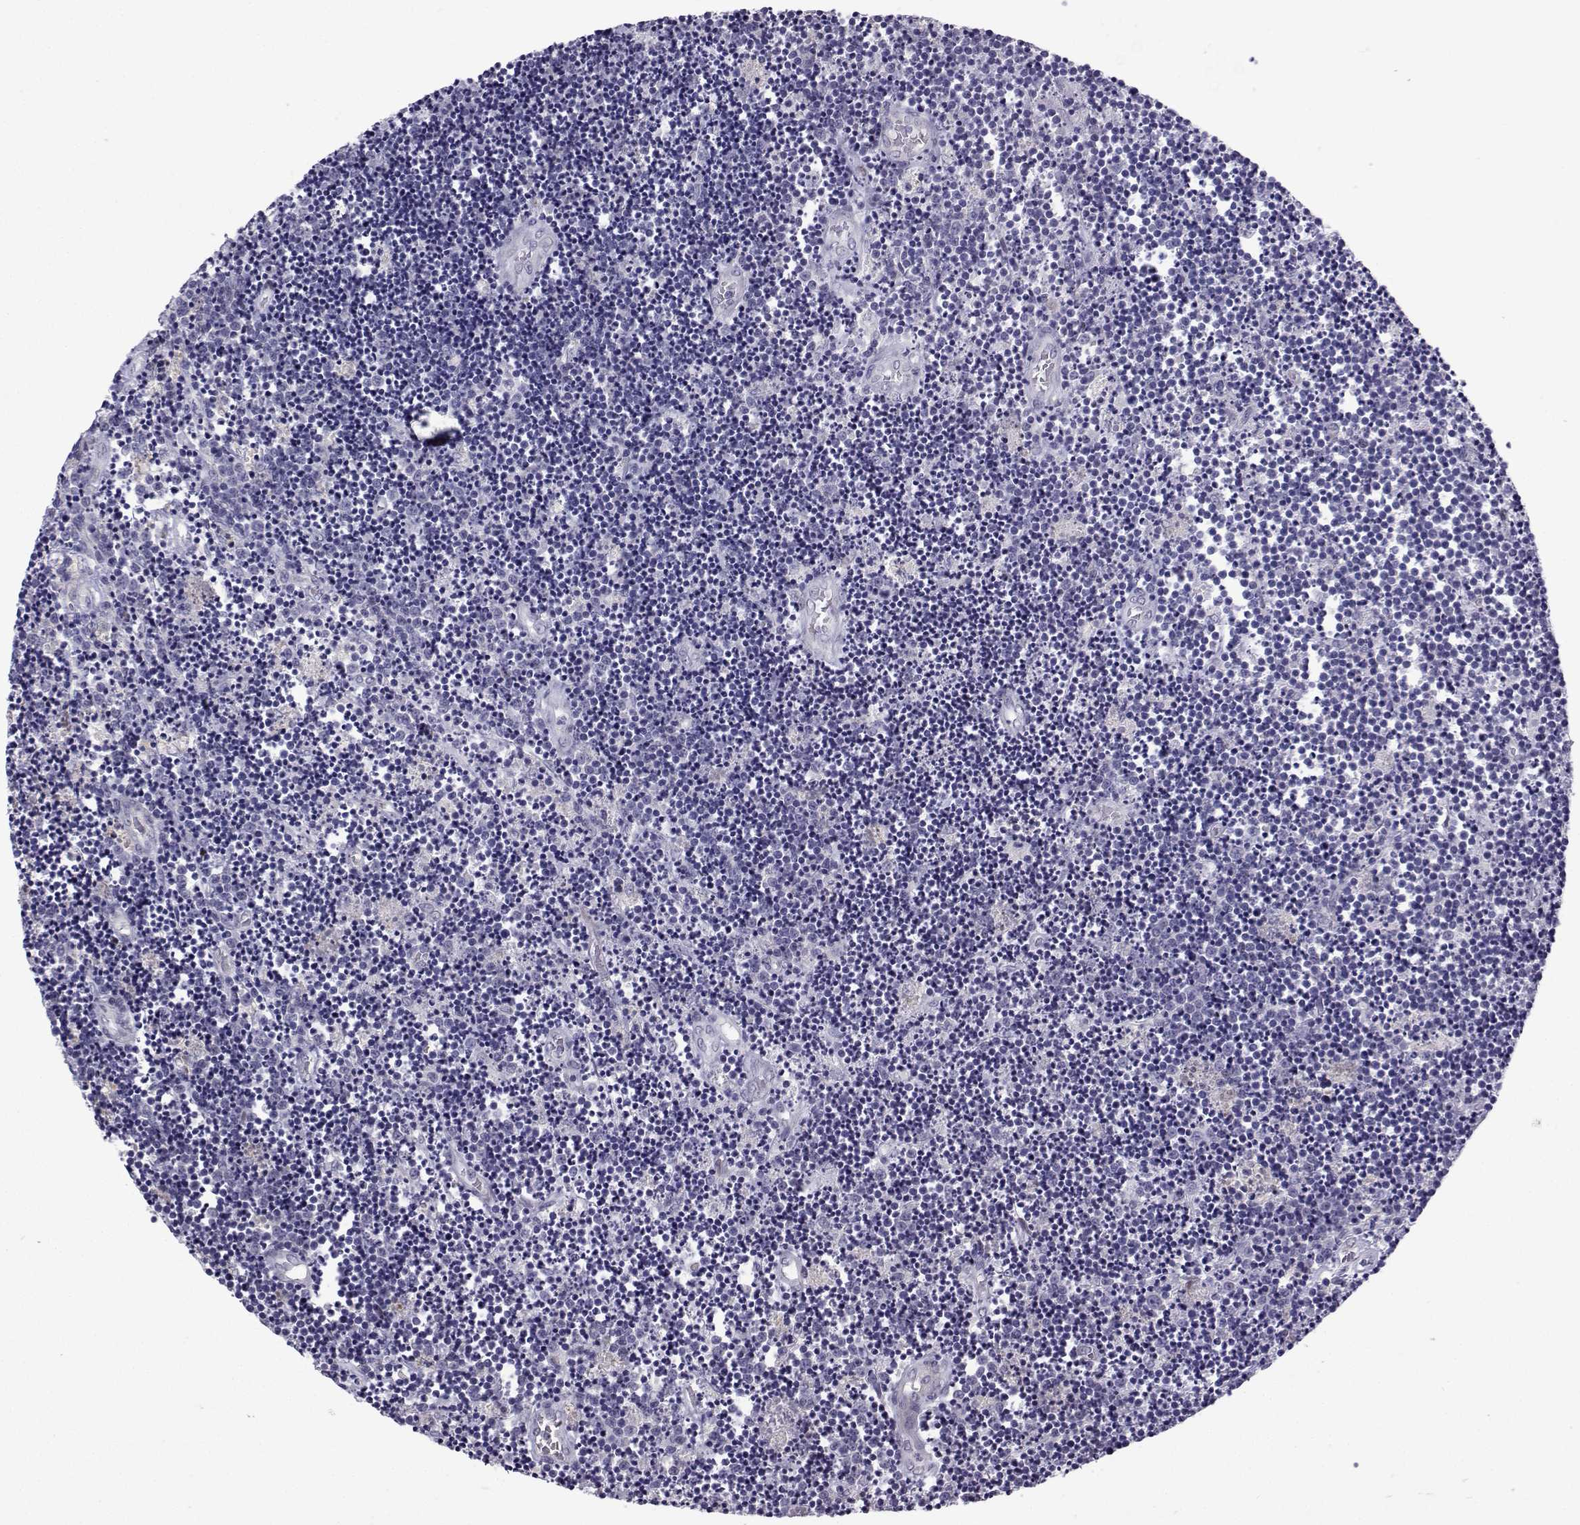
{"staining": {"intensity": "negative", "quantity": "none", "location": "none"}, "tissue": "lymphoma", "cell_type": "Tumor cells", "image_type": "cancer", "snomed": [{"axis": "morphology", "description": "Malignant lymphoma, non-Hodgkin's type, Low grade"}, {"axis": "topography", "description": "Brain"}], "caption": "IHC of low-grade malignant lymphoma, non-Hodgkin's type demonstrates no positivity in tumor cells.", "gene": "CFAP70", "patient": {"sex": "female", "age": 66}}